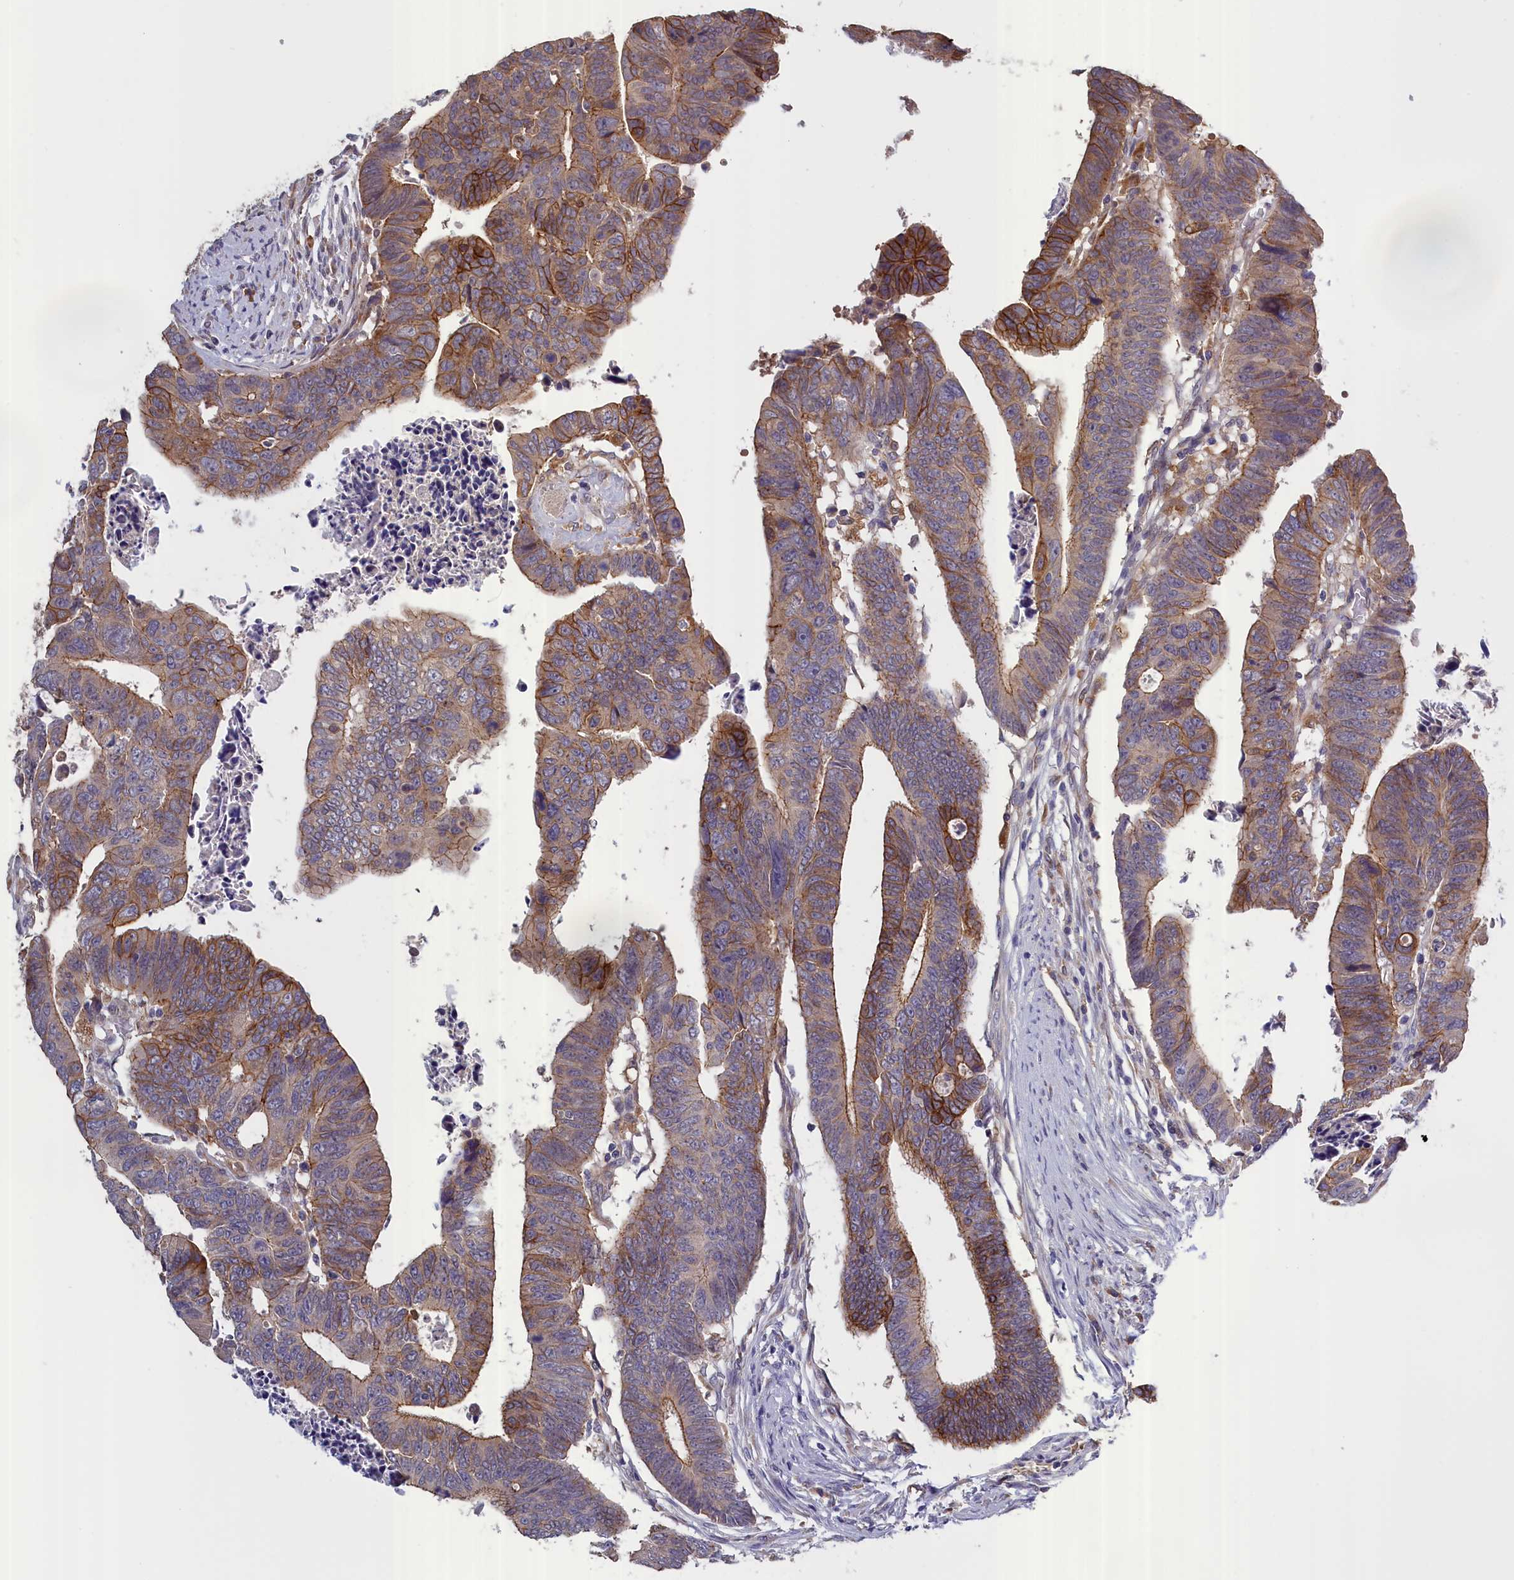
{"staining": {"intensity": "strong", "quantity": "25%-75%", "location": "cytoplasmic/membranous"}, "tissue": "colorectal cancer", "cell_type": "Tumor cells", "image_type": "cancer", "snomed": [{"axis": "morphology", "description": "Adenocarcinoma, NOS"}, {"axis": "topography", "description": "Rectum"}], "caption": "Colorectal adenocarcinoma was stained to show a protein in brown. There is high levels of strong cytoplasmic/membranous expression in approximately 25%-75% of tumor cells. The protein of interest is stained brown, and the nuclei are stained in blue (DAB IHC with brightfield microscopy, high magnification).", "gene": "COL19A1", "patient": {"sex": "female", "age": 65}}